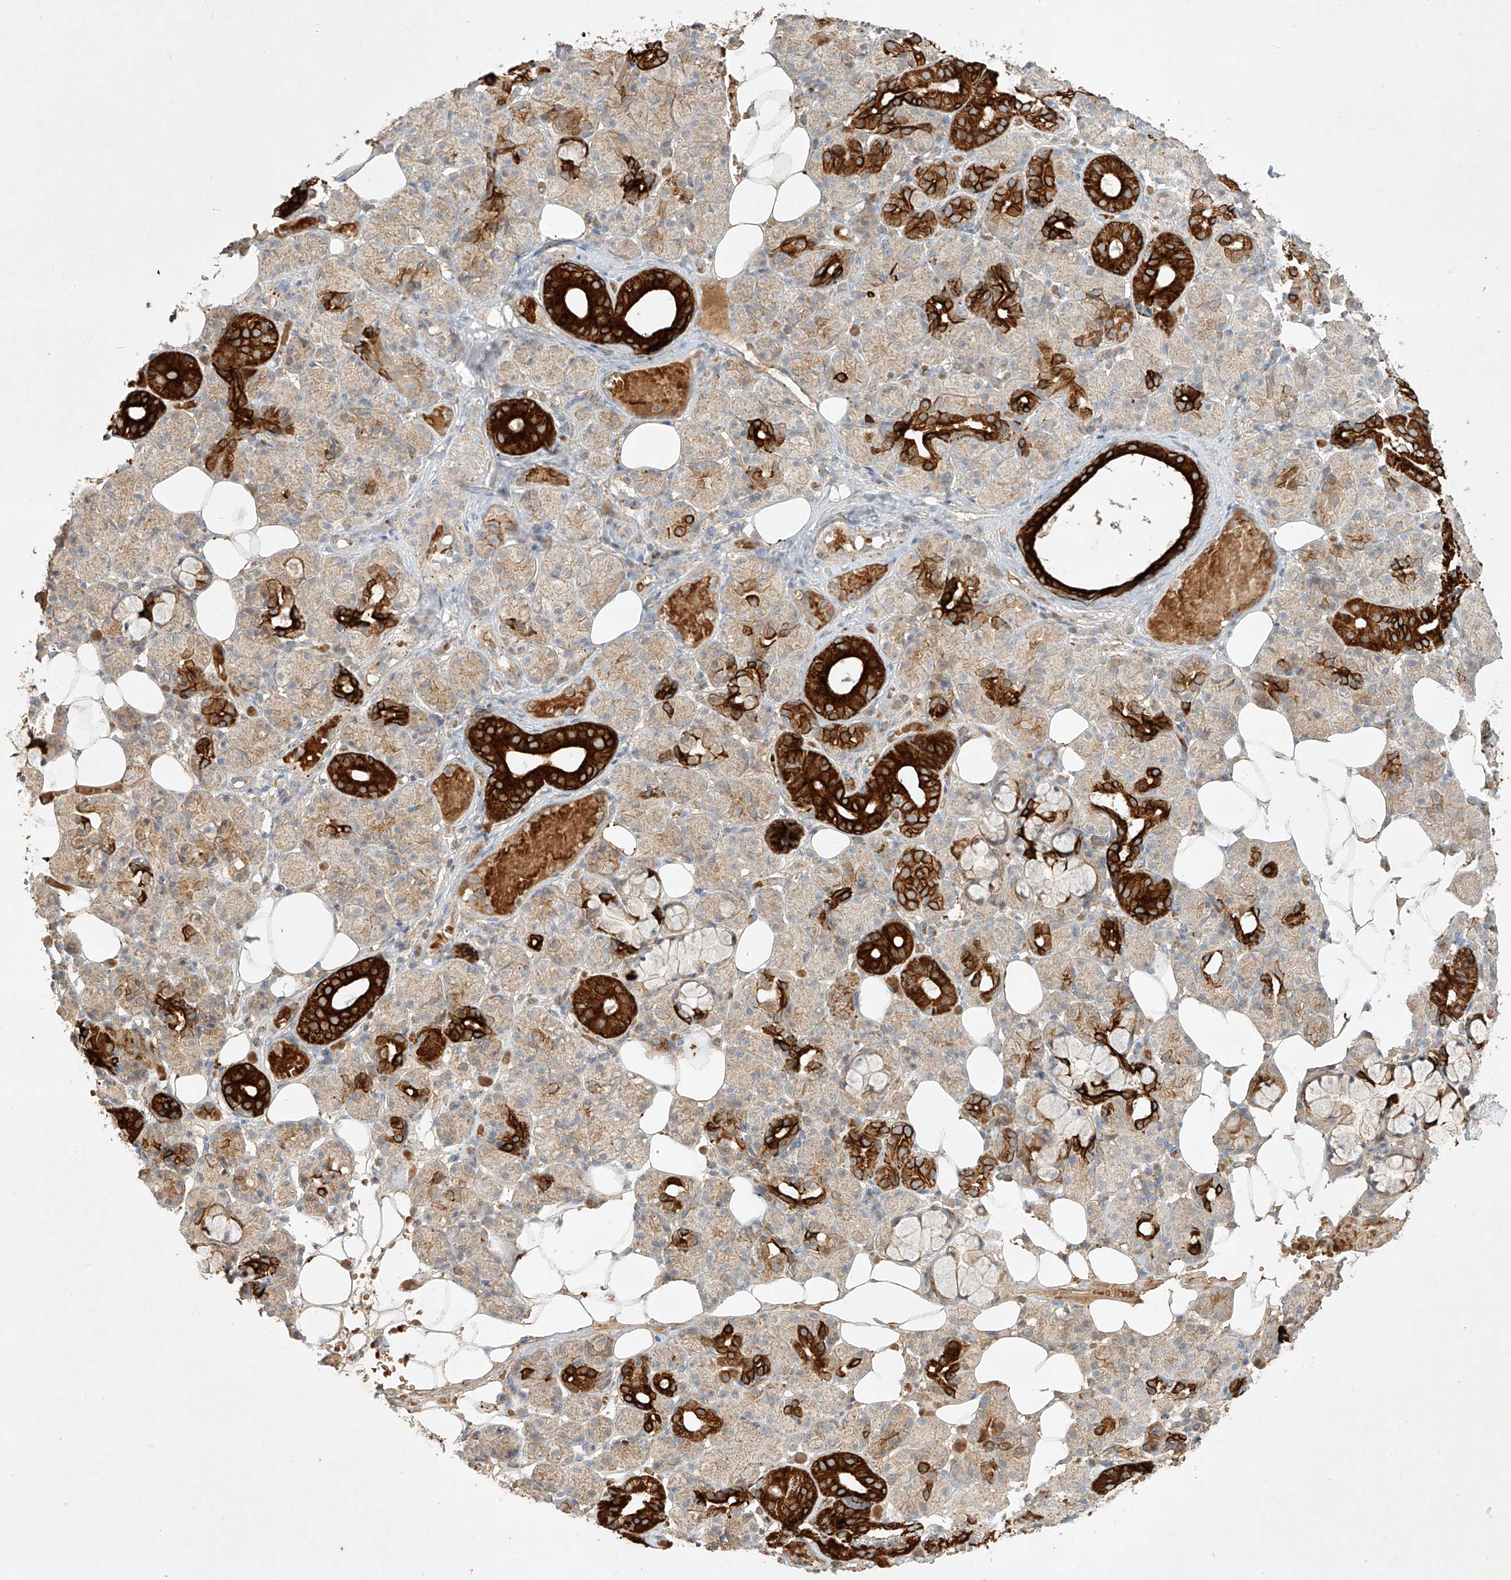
{"staining": {"intensity": "strong", "quantity": "<25%", "location": "cytoplasmic/membranous"}, "tissue": "salivary gland", "cell_type": "Glandular cells", "image_type": "normal", "snomed": [{"axis": "morphology", "description": "Normal tissue, NOS"}, {"axis": "topography", "description": "Salivary gland"}], "caption": "The immunohistochemical stain labels strong cytoplasmic/membranous expression in glandular cells of benign salivary gland.", "gene": "KPNA7", "patient": {"sex": "male", "age": 63}}